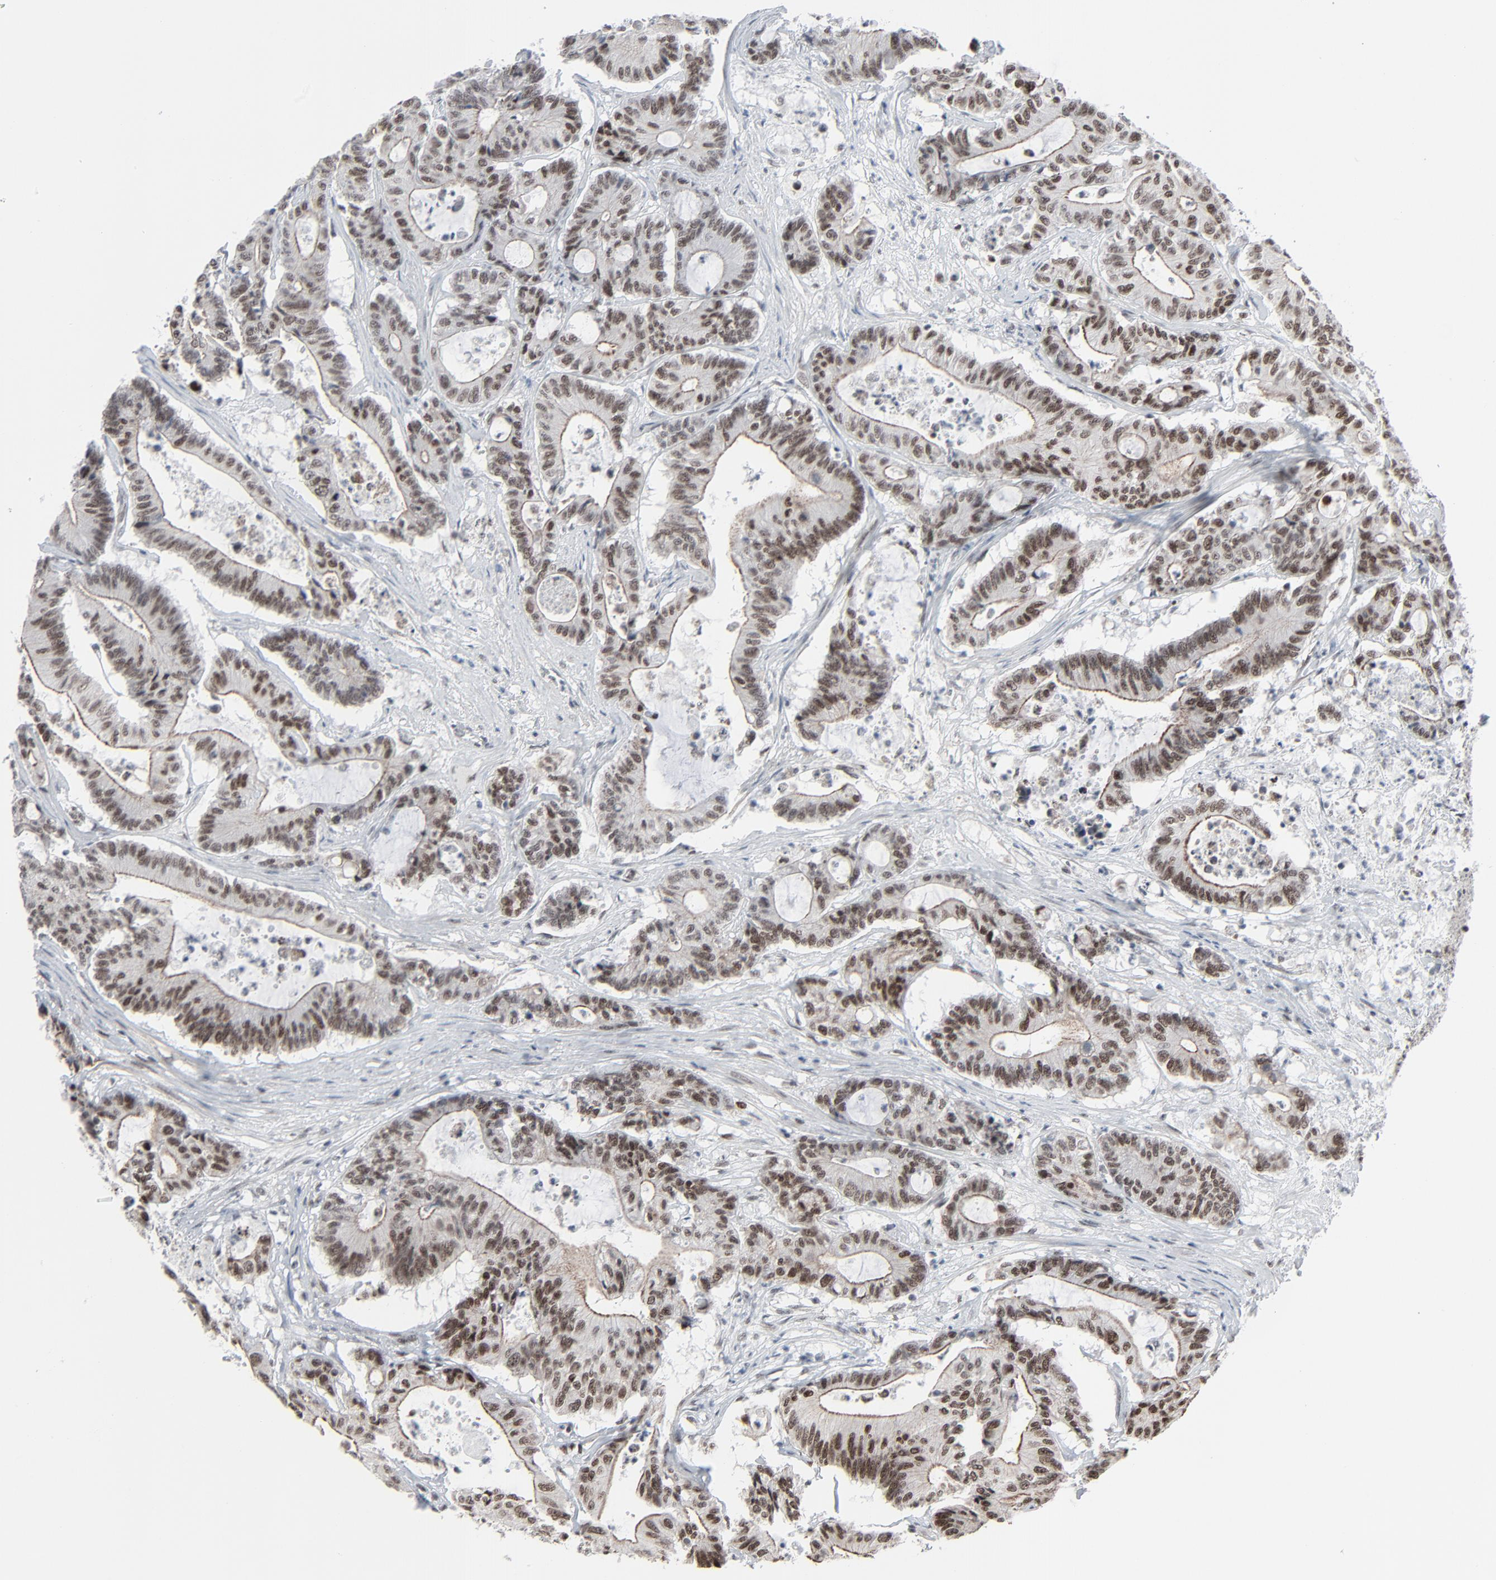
{"staining": {"intensity": "moderate", "quantity": ">75%", "location": "nuclear"}, "tissue": "colorectal cancer", "cell_type": "Tumor cells", "image_type": "cancer", "snomed": [{"axis": "morphology", "description": "Adenocarcinoma, NOS"}, {"axis": "topography", "description": "Colon"}], "caption": "The micrograph exhibits a brown stain indicating the presence of a protein in the nuclear of tumor cells in colorectal cancer (adenocarcinoma).", "gene": "FBXO28", "patient": {"sex": "female", "age": 84}}